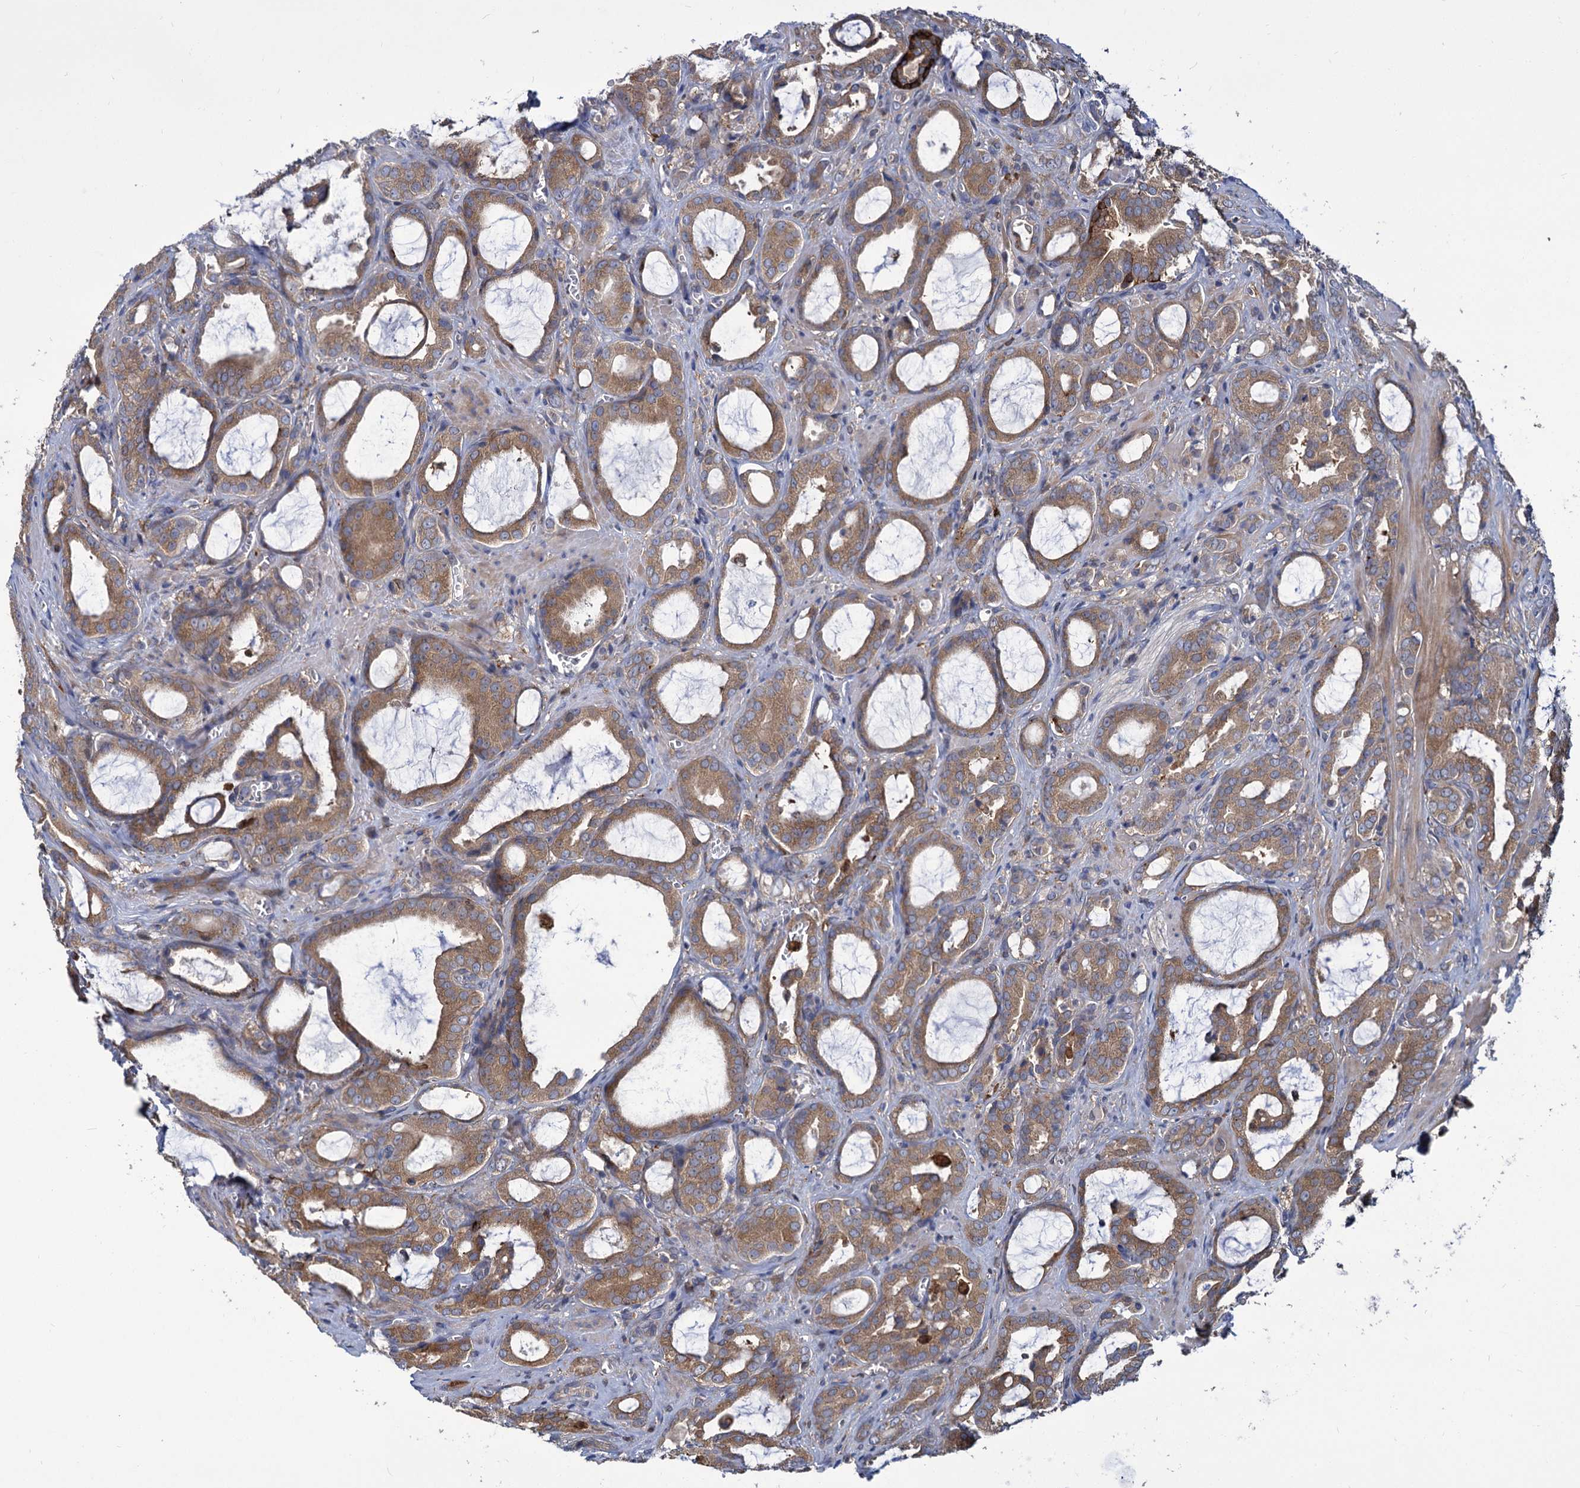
{"staining": {"intensity": "moderate", "quantity": ">75%", "location": "cytoplasmic/membranous"}, "tissue": "prostate cancer", "cell_type": "Tumor cells", "image_type": "cancer", "snomed": [{"axis": "morphology", "description": "Adenocarcinoma, High grade"}, {"axis": "topography", "description": "Prostate"}], "caption": "DAB immunohistochemical staining of human high-grade adenocarcinoma (prostate) shows moderate cytoplasmic/membranous protein staining in about >75% of tumor cells.", "gene": "GCLC", "patient": {"sex": "male", "age": 72}}